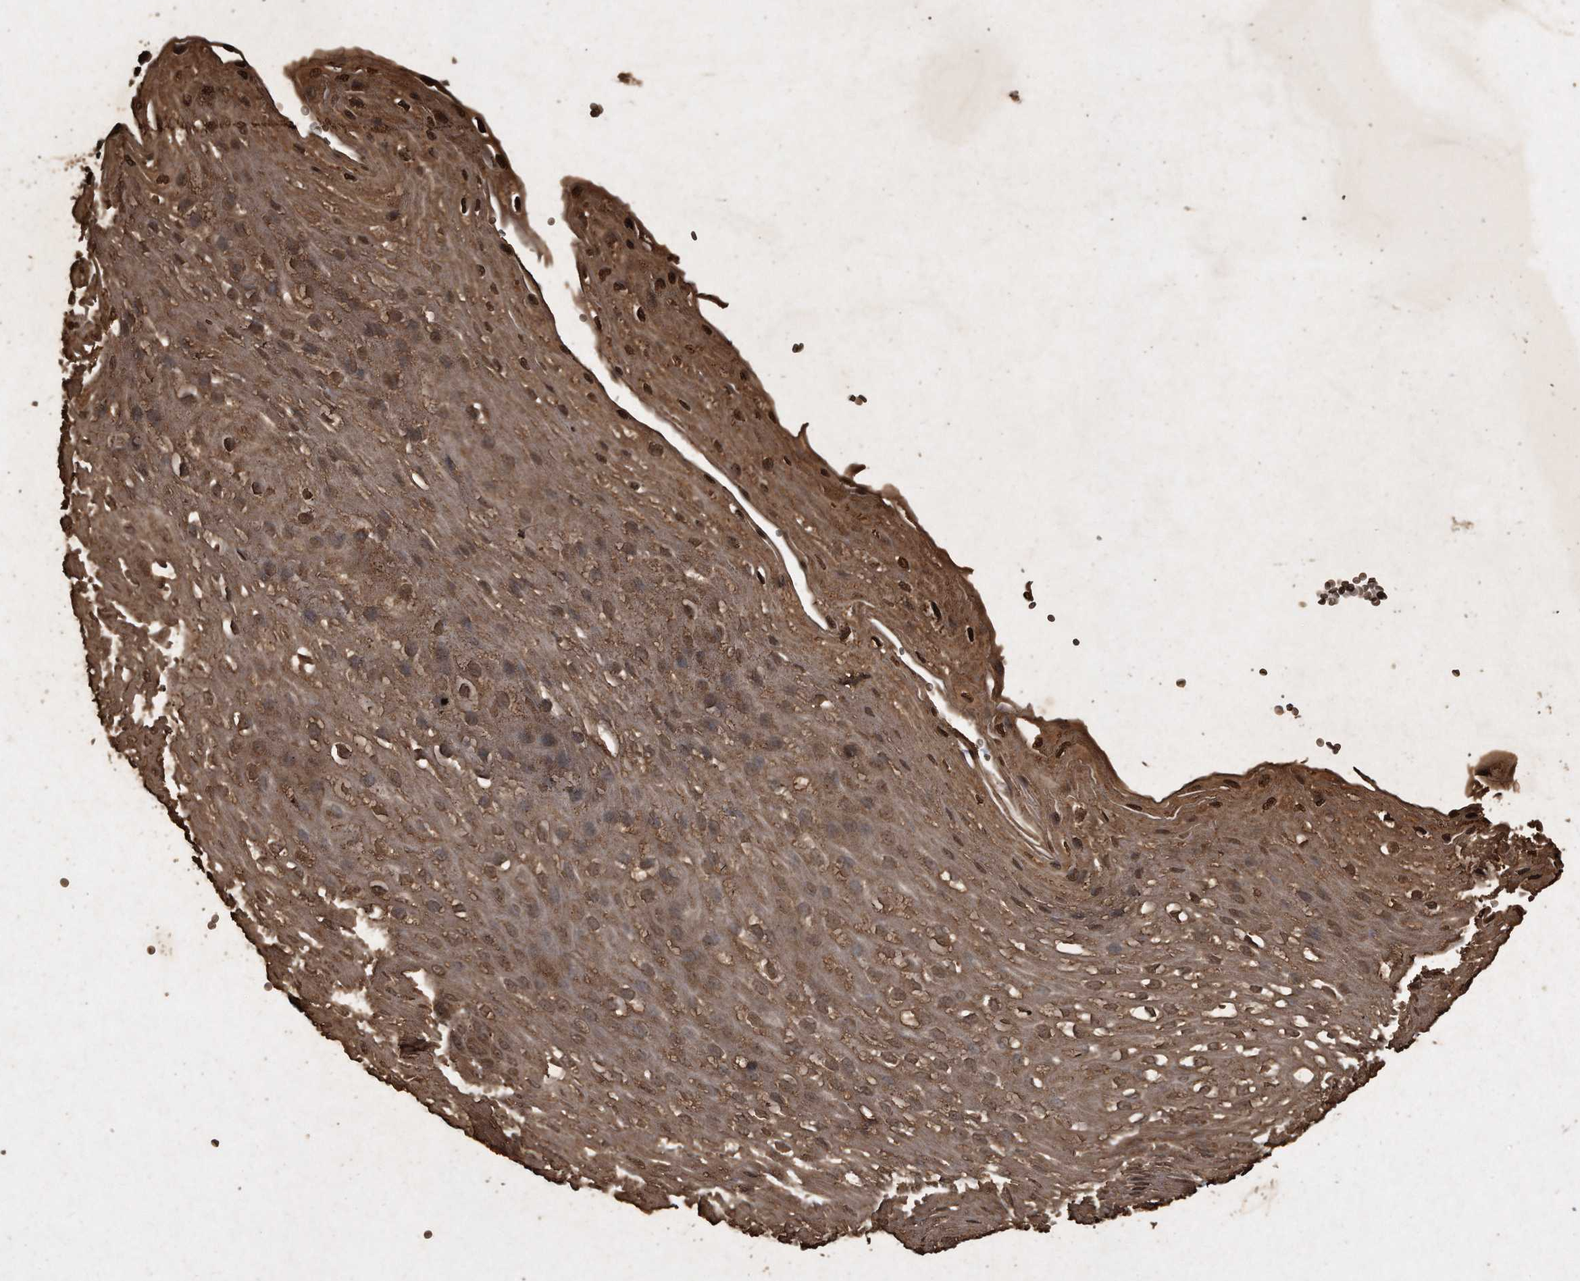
{"staining": {"intensity": "moderate", "quantity": ">75%", "location": "cytoplasmic/membranous,nuclear"}, "tissue": "esophagus", "cell_type": "Squamous epithelial cells", "image_type": "normal", "snomed": [{"axis": "morphology", "description": "Normal tissue, NOS"}, {"axis": "topography", "description": "Esophagus"}], "caption": "Protein staining of unremarkable esophagus reveals moderate cytoplasmic/membranous,nuclear positivity in approximately >75% of squamous epithelial cells.", "gene": "CFLAR", "patient": {"sex": "female", "age": 66}}